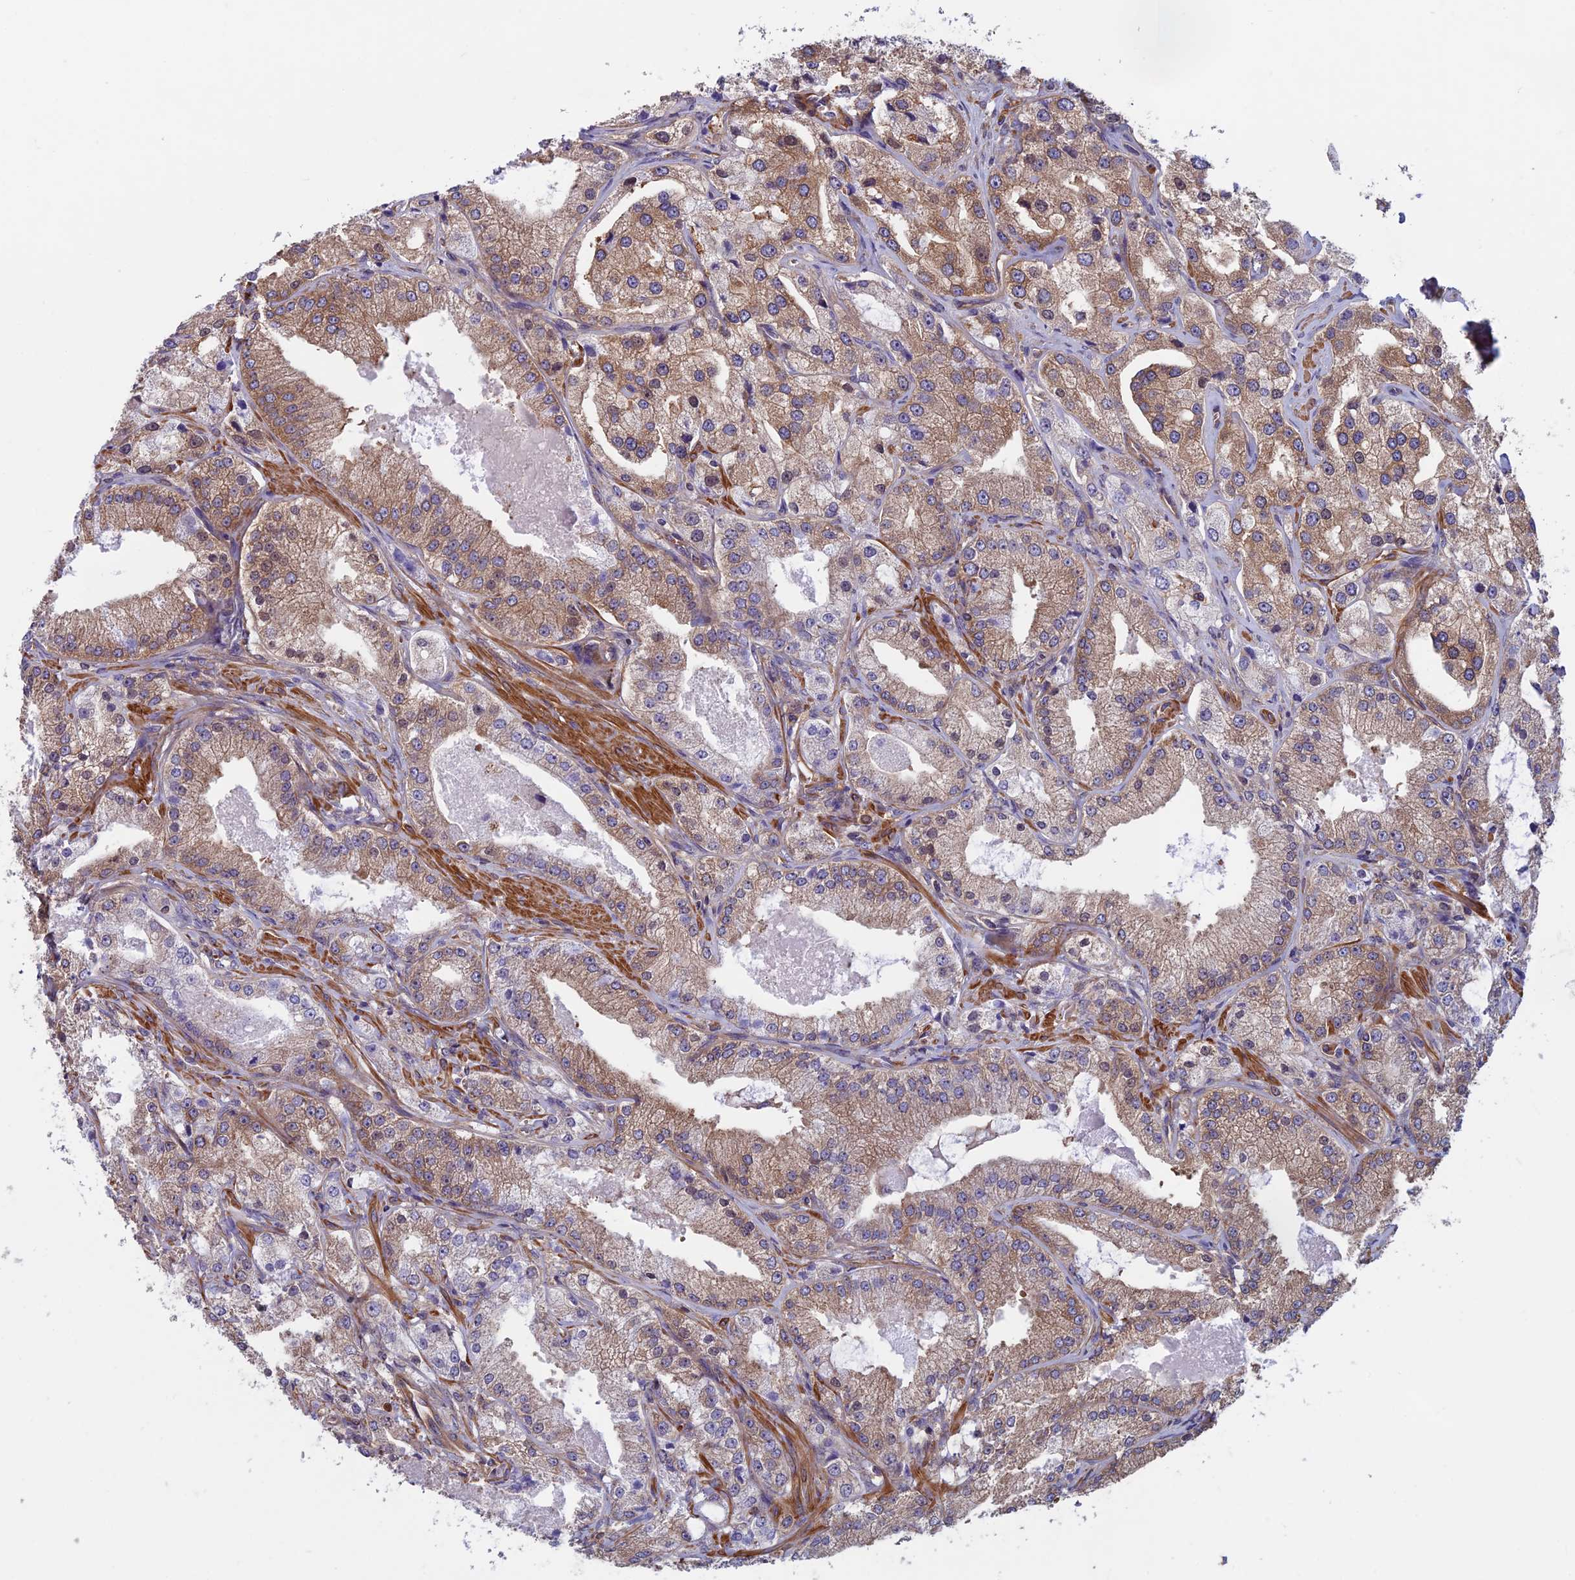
{"staining": {"intensity": "moderate", "quantity": ">75%", "location": "cytoplasmic/membranous"}, "tissue": "prostate cancer", "cell_type": "Tumor cells", "image_type": "cancer", "snomed": [{"axis": "morphology", "description": "Adenocarcinoma, Low grade"}, {"axis": "topography", "description": "Prostate"}], "caption": "Prostate cancer stained with a brown dye exhibits moderate cytoplasmic/membranous positive positivity in approximately >75% of tumor cells.", "gene": "DNM1L", "patient": {"sex": "male", "age": 69}}